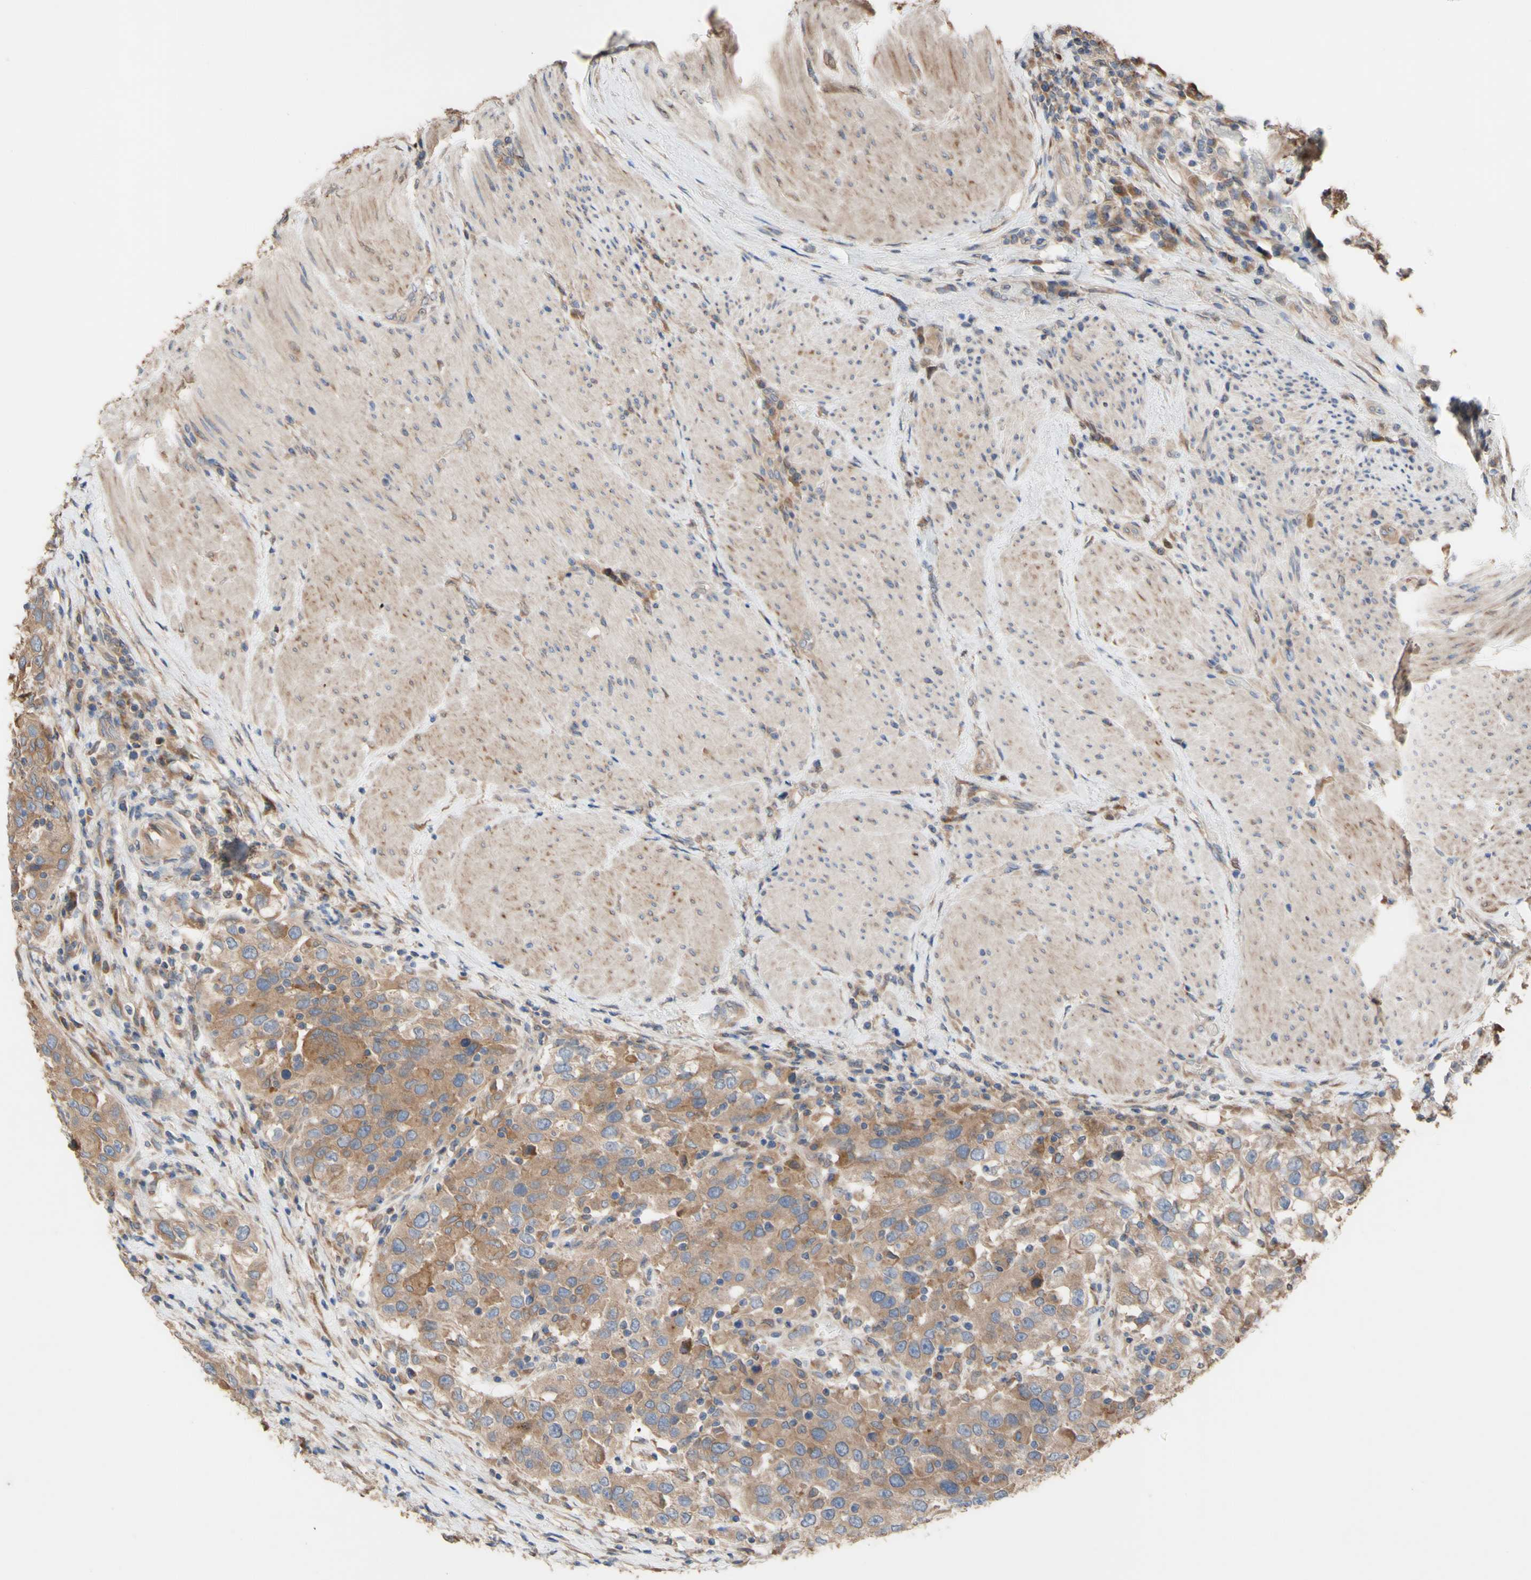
{"staining": {"intensity": "moderate", "quantity": ">75%", "location": "cytoplasmic/membranous"}, "tissue": "urothelial cancer", "cell_type": "Tumor cells", "image_type": "cancer", "snomed": [{"axis": "morphology", "description": "Urothelial carcinoma, High grade"}, {"axis": "topography", "description": "Urinary bladder"}], "caption": "A high-resolution photomicrograph shows IHC staining of urothelial cancer, which reveals moderate cytoplasmic/membranous expression in approximately >75% of tumor cells.", "gene": "NECTIN3", "patient": {"sex": "female", "age": 80}}